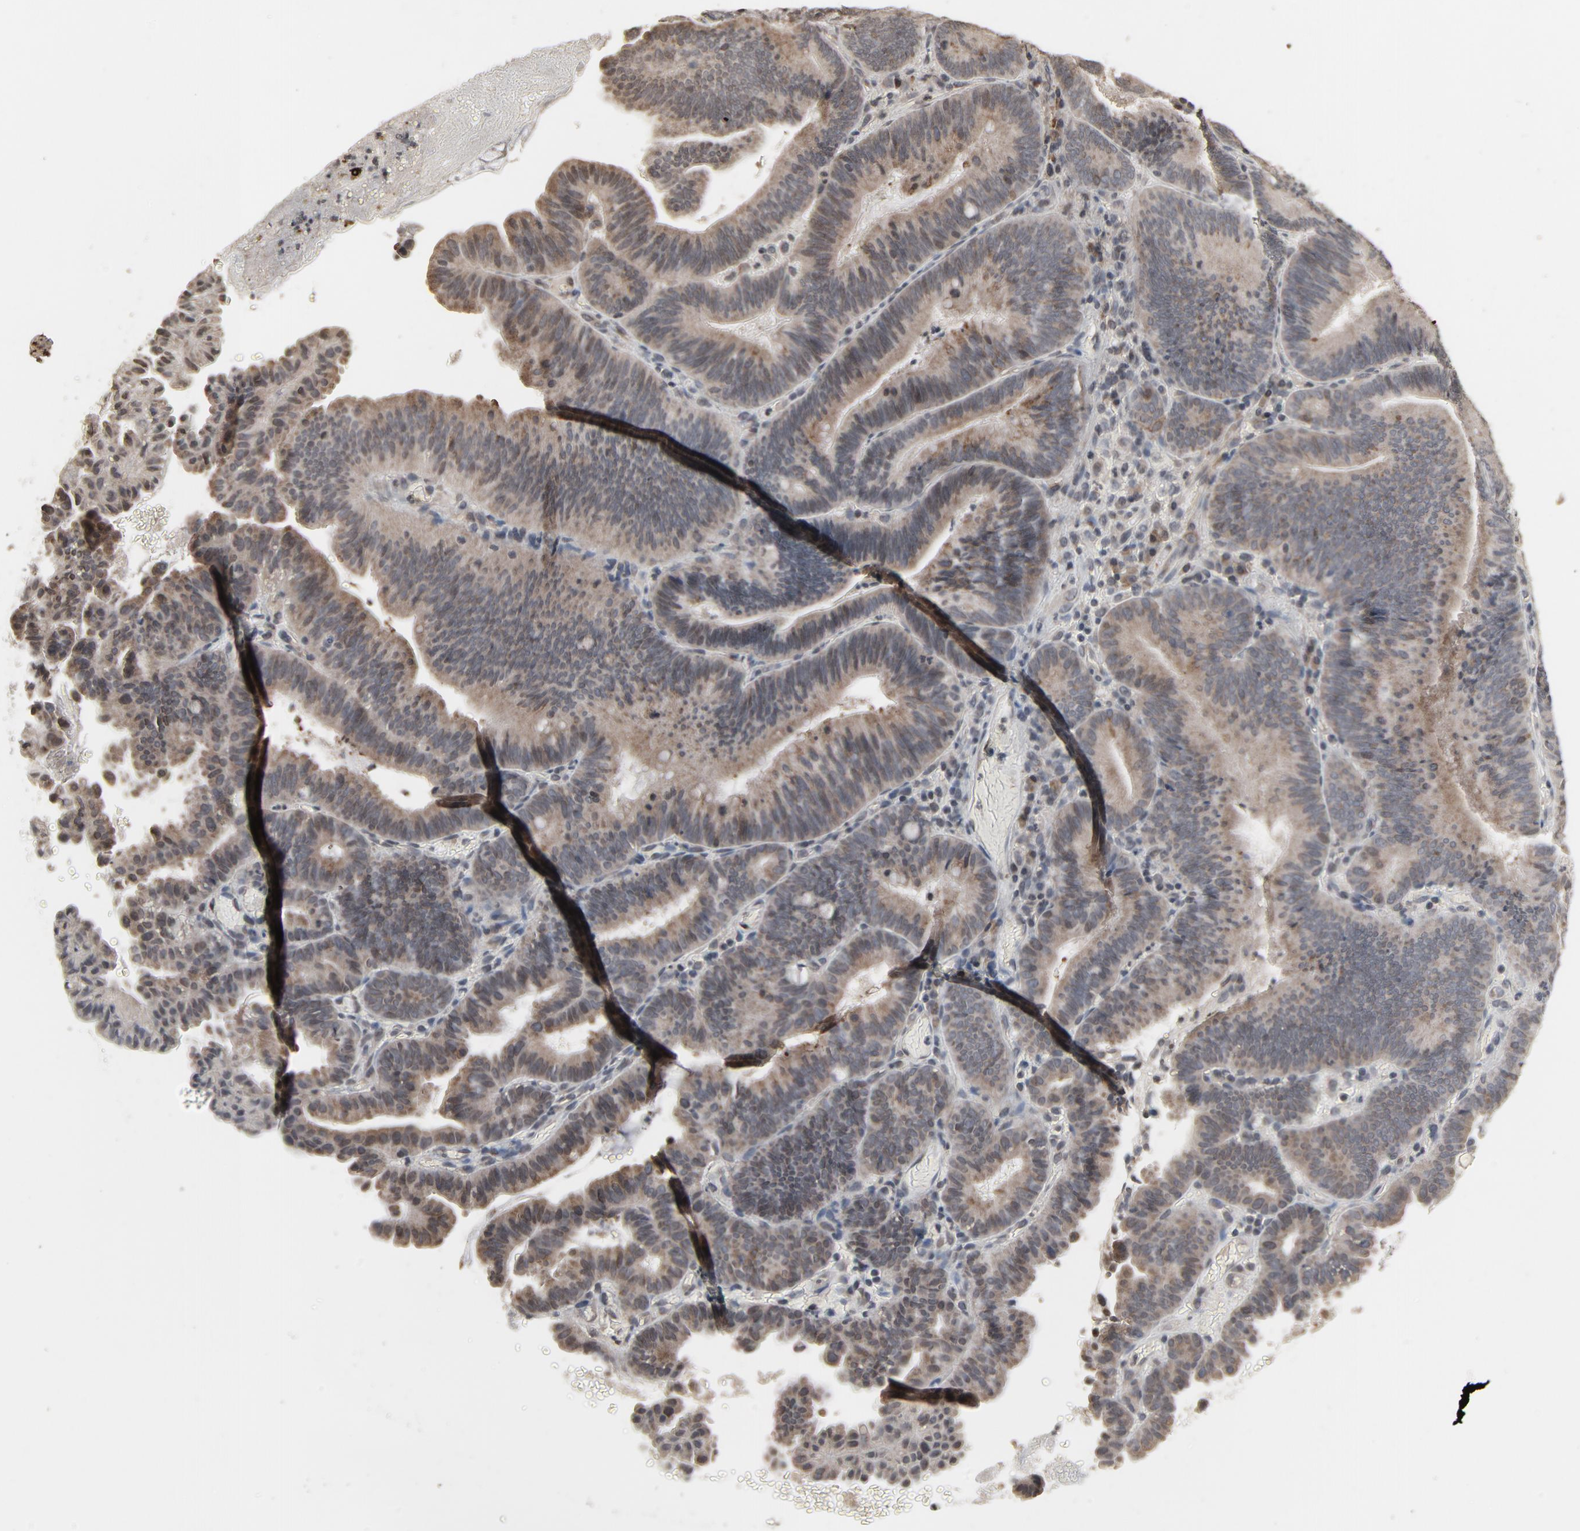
{"staining": {"intensity": "moderate", "quantity": ">75%", "location": "cytoplasmic/membranous,nuclear"}, "tissue": "pancreatic cancer", "cell_type": "Tumor cells", "image_type": "cancer", "snomed": [{"axis": "morphology", "description": "Adenocarcinoma, NOS"}, {"axis": "topography", "description": "Pancreas"}], "caption": "The micrograph reveals immunohistochemical staining of pancreatic cancer (adenocarcinoma). There is moderate cytoplasmic/membranous and nuclear positivity is present in approximately >75% of tumor cells. The protein of interest is stained brown, and the nuclei are stained in blue (DAB IHC with brightfield microscopy, high magnification).", "gene": "POM121", "patient": {"sex": "male", "age": 82}}